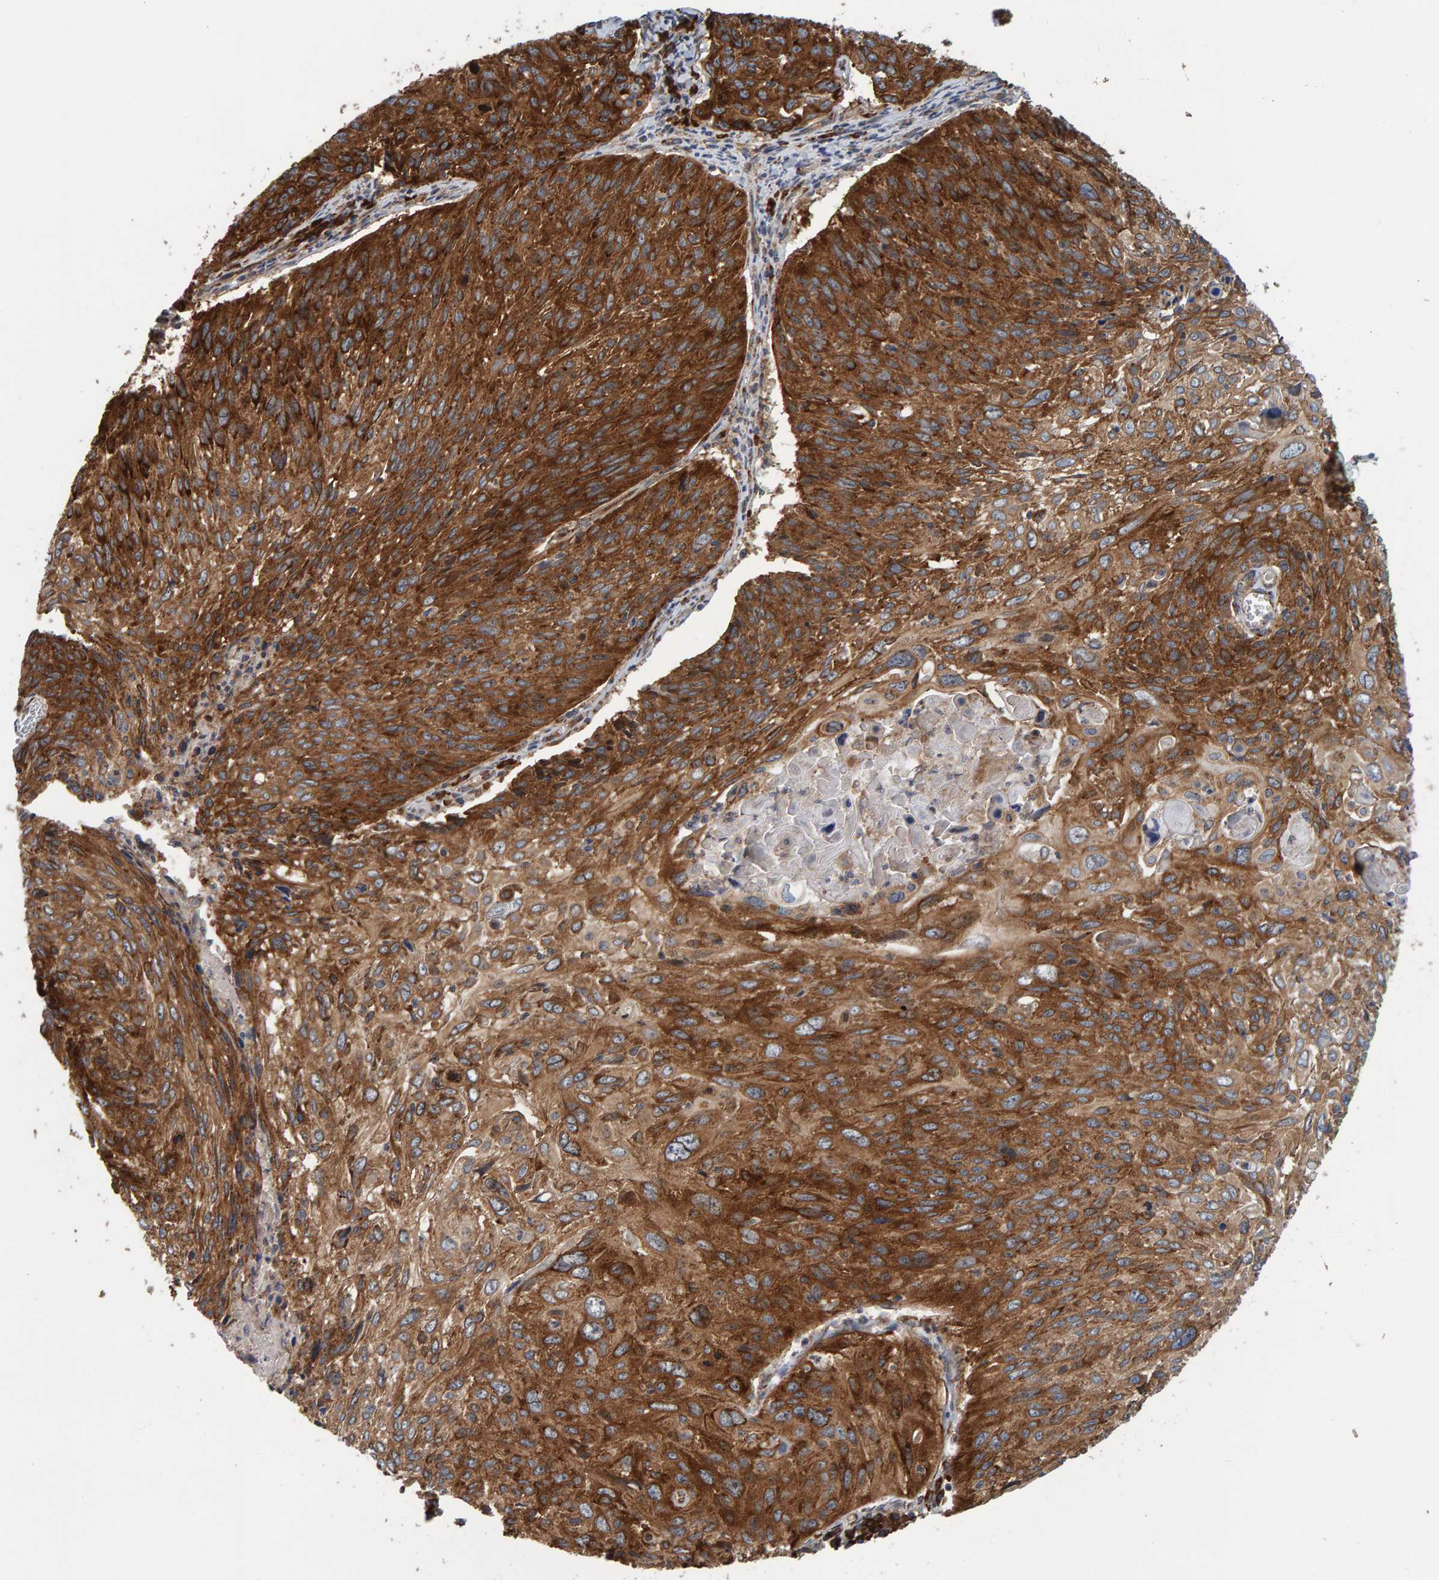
{"staining": {"intensity": "strong", "quantity": ">75%", "location": "cytoplasmic/membranous"}, "tissue": "cervical cancer", "cell_type": "Tumor cells", "image_type": "cancer", "snomed": [{"axis": "morphology", "description": "Squamous cell carcinoma, NOS"}, {"axis": "topography", "description": "Cervix"}], "caption": "Immunohistochemistry of squamous cell carcinoma (cervical) reveals high levels of strong cytoplasmic/membranous expression in about >75% of tumor cells. The protein of interest is shown in brown color, while the nuclei are stained blue.", "gene": "BAIAP2", "patient": {"sex": "female", "age": 51}}